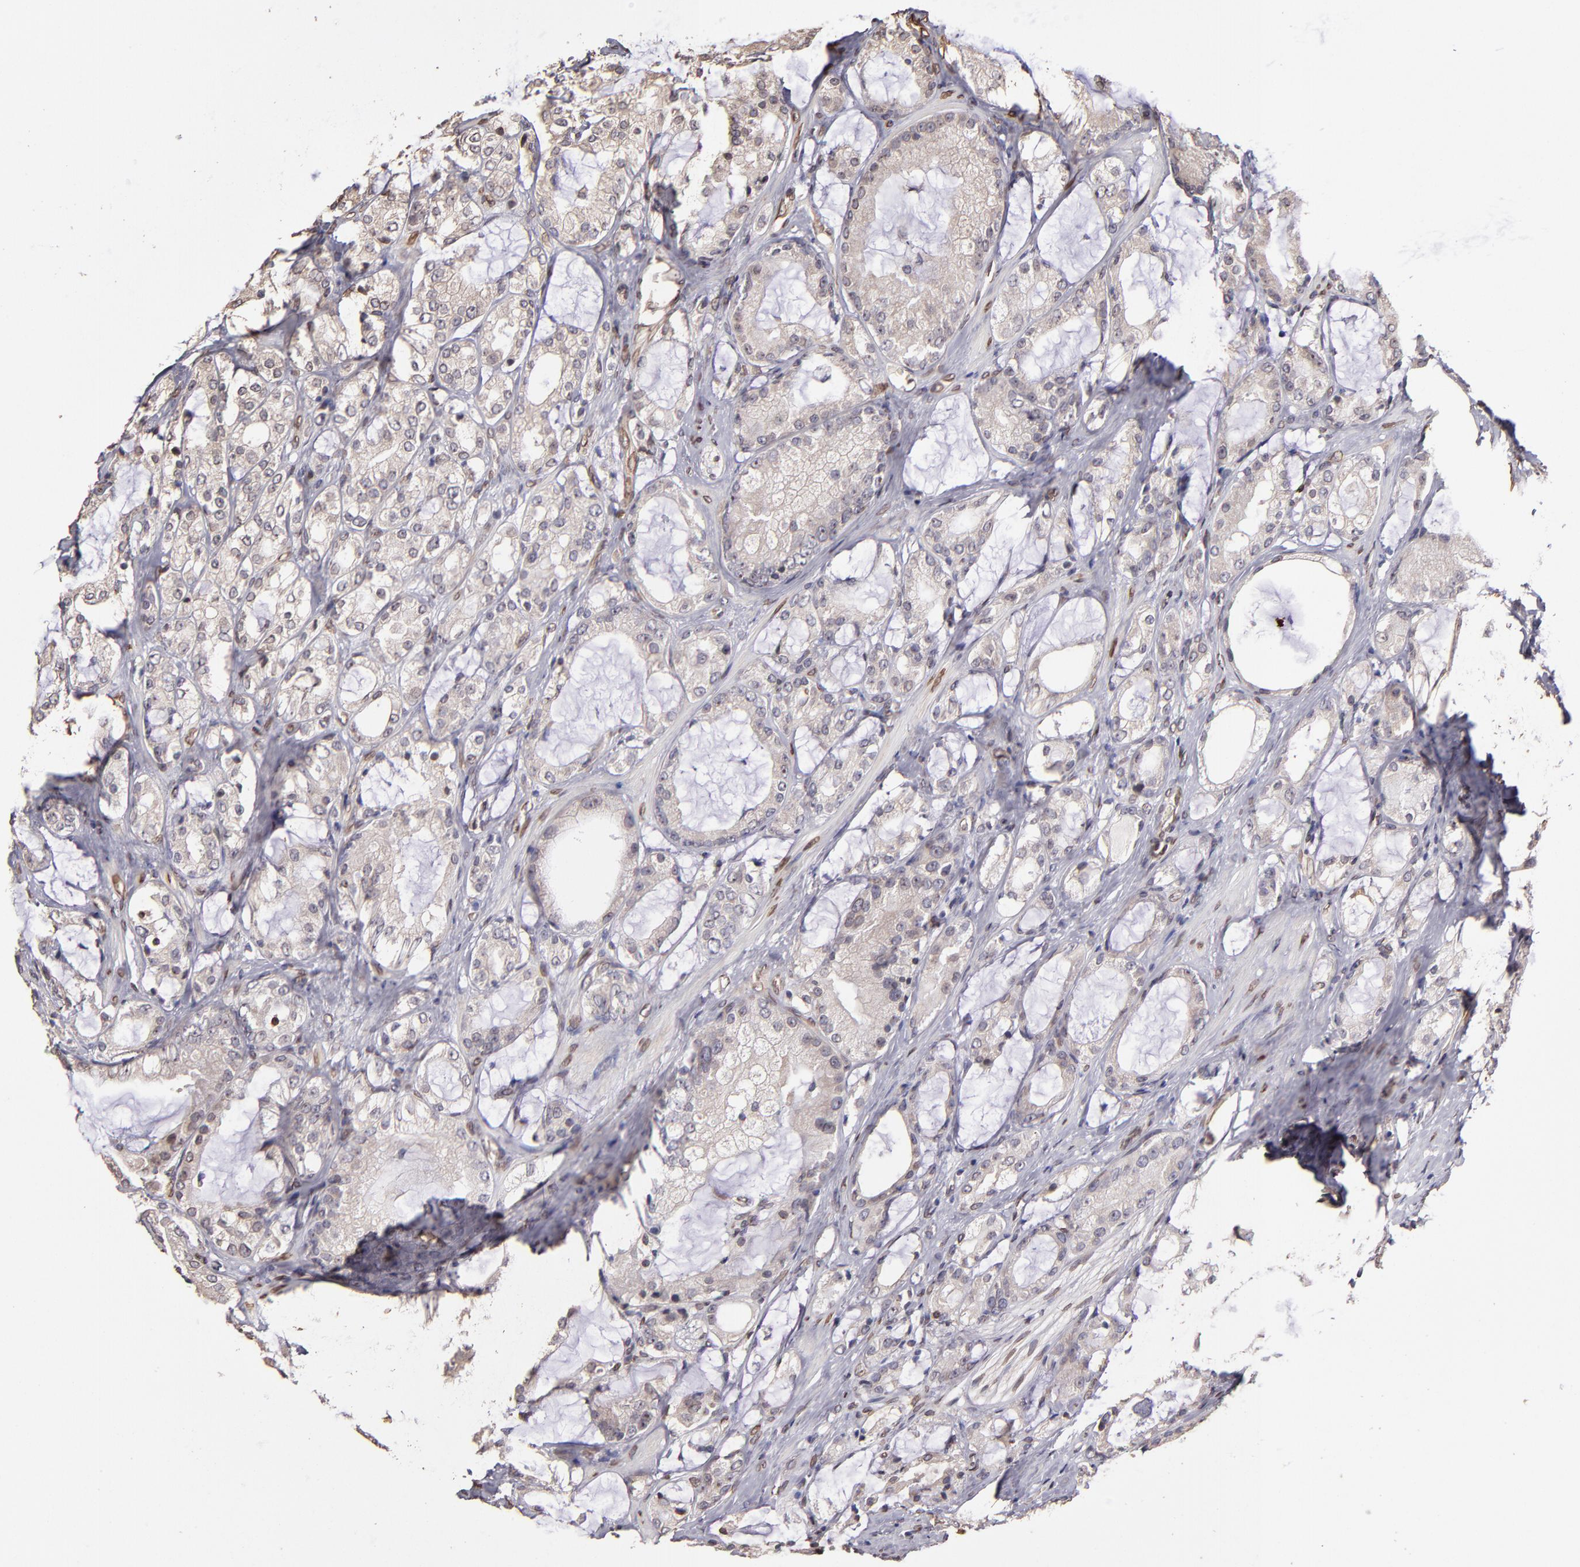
{"staining": {"intensity": "weak", "quantity": ">75%", "location": "cytoplasmic/membranous"}, "tissue": "prostate cancer", "cell_type": "Tumor cells", "image_type": "cancer", "snomed": [{"axis": "morphology", "description": "Adenocarcinoma, Medium grade"}, {"axis": "topography", "description": "Prostate"}], "caption": "This is an image of IHC staining of prostate cancer (adenocarcinoma (medium-grade)), which shows weak staining in the cytoplasmic/membranous of tumor cells.", "gene": "PUM3", "patient": {"sex": "male", "age": 70}}